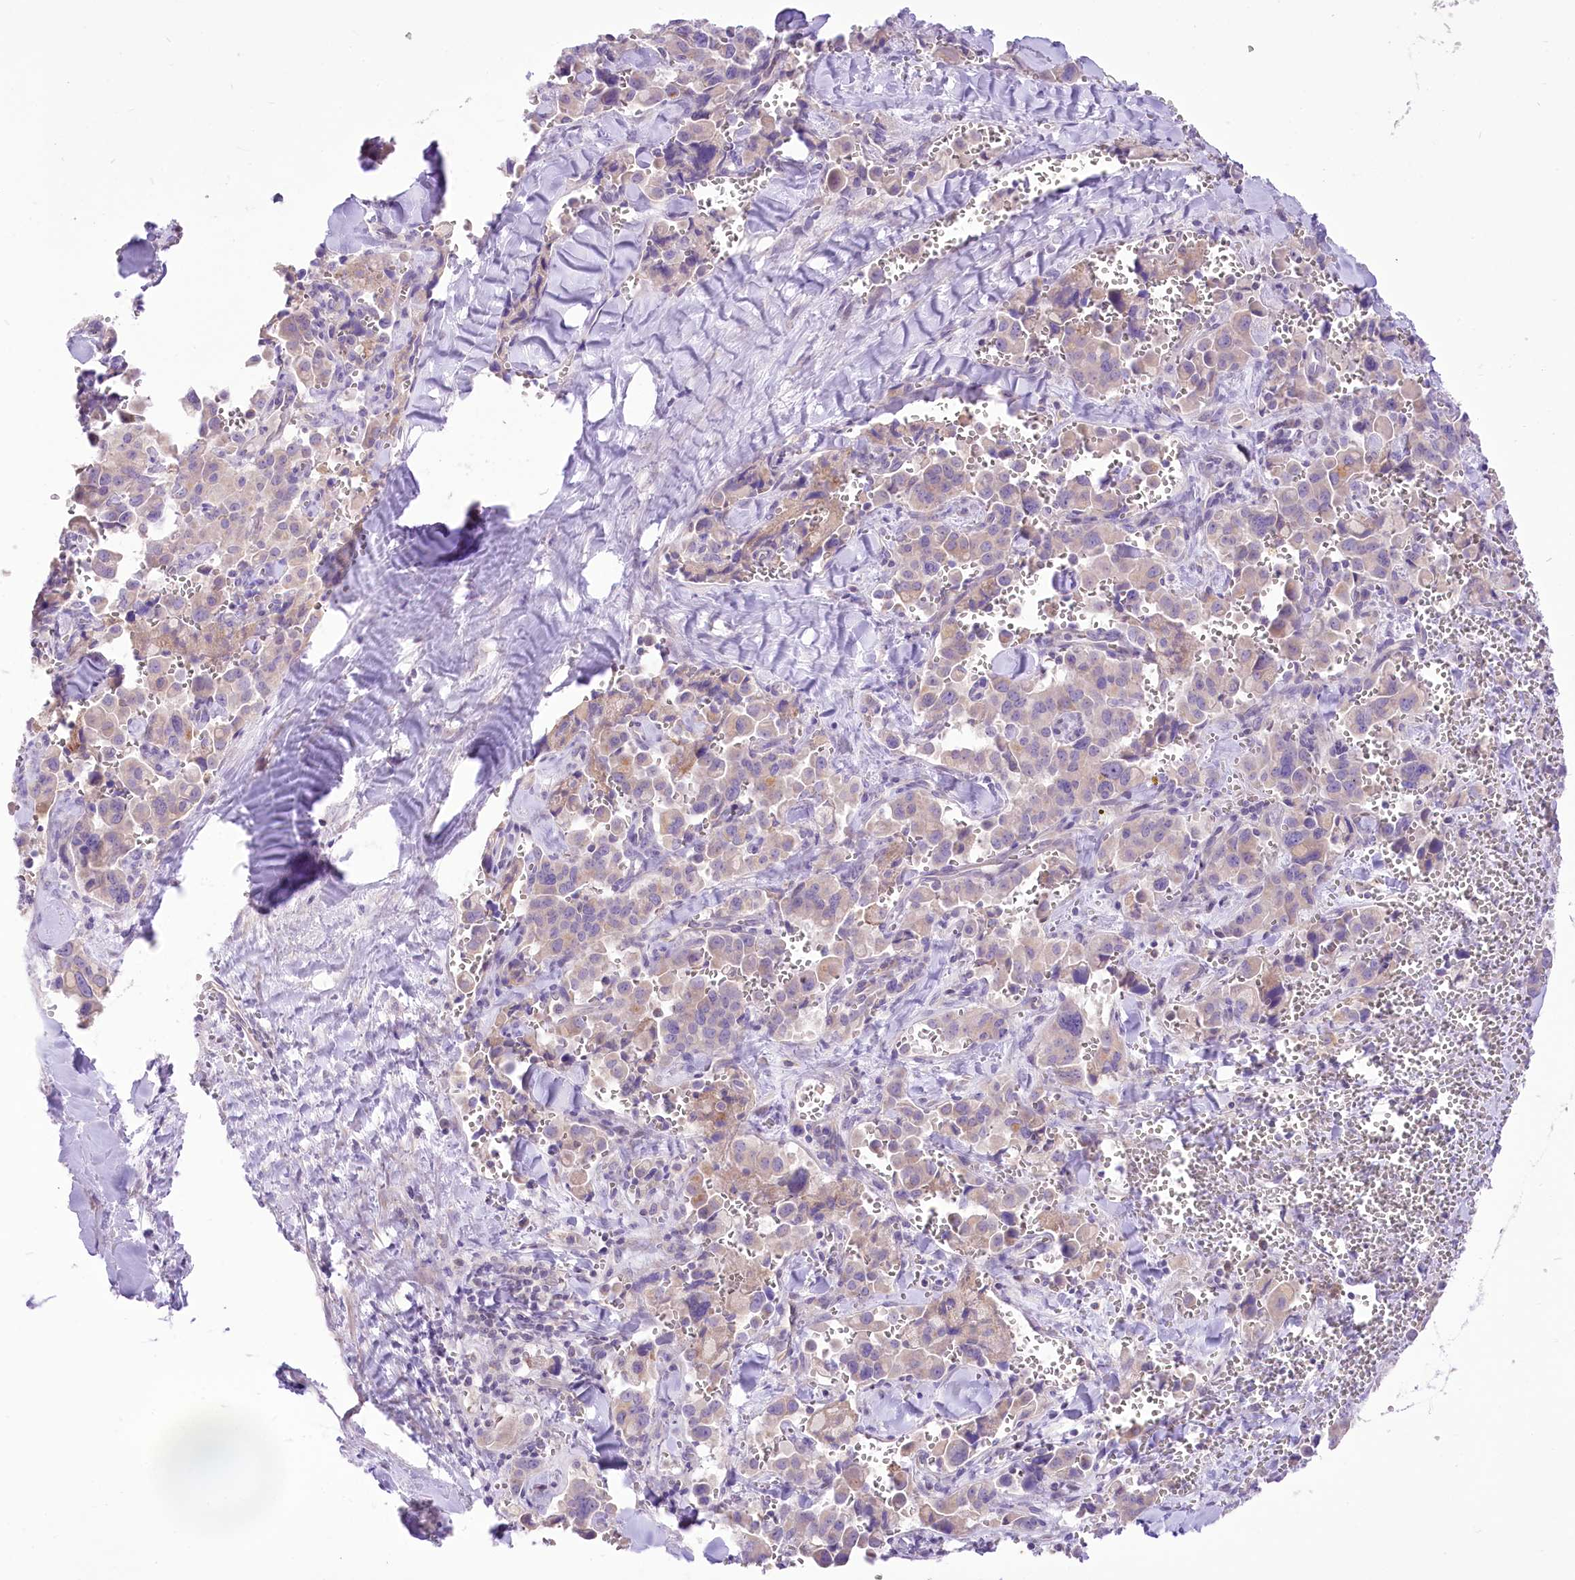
{"staining": {"intensity": "negative", "quantity": "none", "location": "none"}, "tissue": "pancreatic cancer", "cell_type": "Tumor cells", "image_type": "cancer", "snomed": [{"axis": "morphology", "description": "Adenocarcinoma, NOS"}, {"axis": "topography", "description": "Pancreas"}], "caption": "IHC of pancreatic cancer (adenocarcinoma) demonstrates no expression in tumor cells.", "gene": "HELT", "patient": {"sex": "male", "age": 65}}